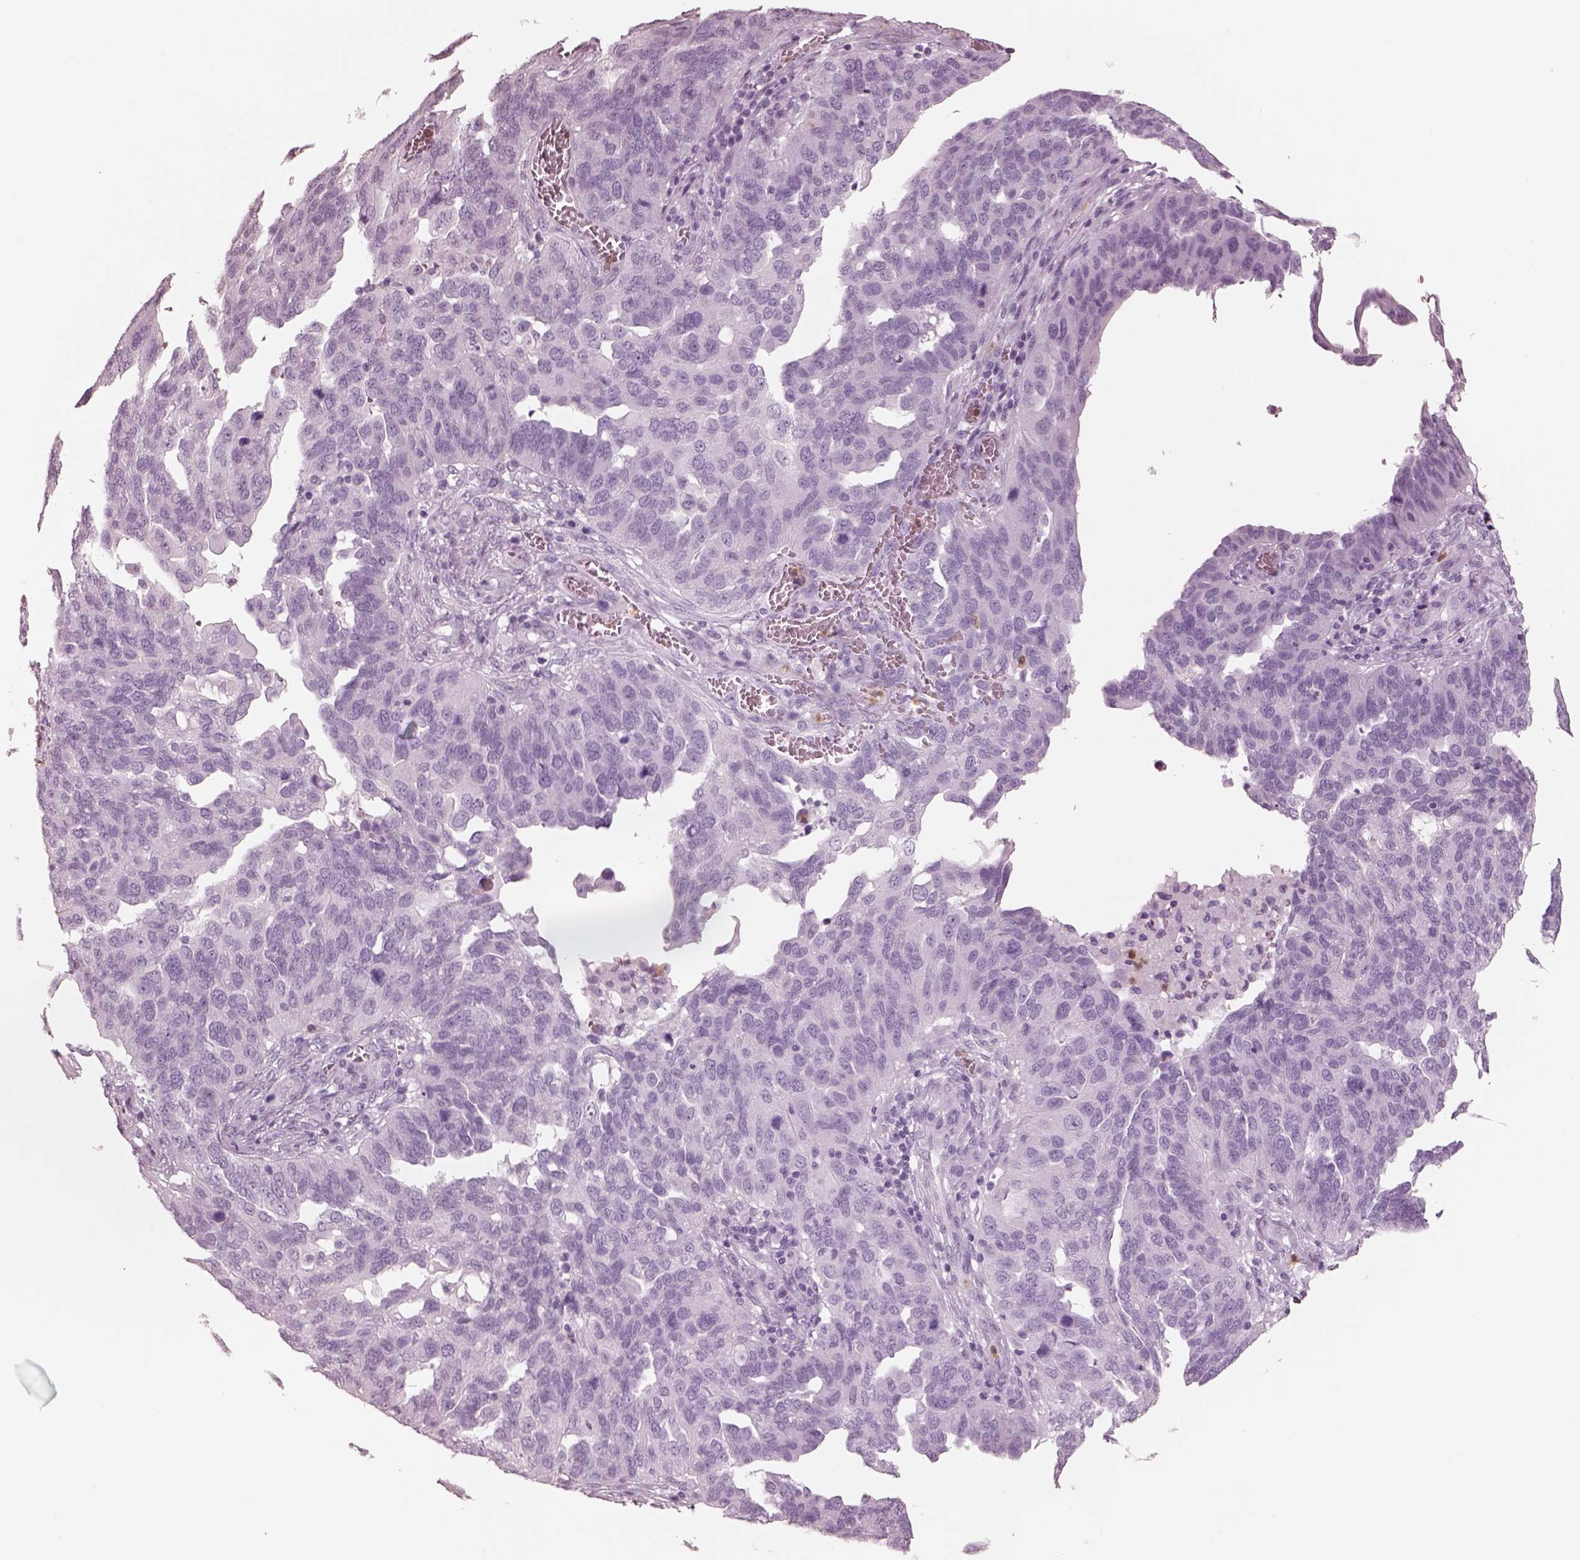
{"staining": {"intensity": "negative", "quantity": "none", "location": "none"}, "tissue": "ovarian cancer", "cell_type": "Tumor cells", "image_type": "cancer", "snomed": [{"axis": "morphology", "description": "Carcinoma, endometroid"}, {"axis": "topography", "description": "Soft tissue"}, {"axis": "topography", "description": "Ovary"}], "caption": "Ovarian endometroid carcinoma stained for a protein using IHC displays no positivity tumor cells.", "gene": "ELANE", "patient": {"sex": "female", "age": 52}}